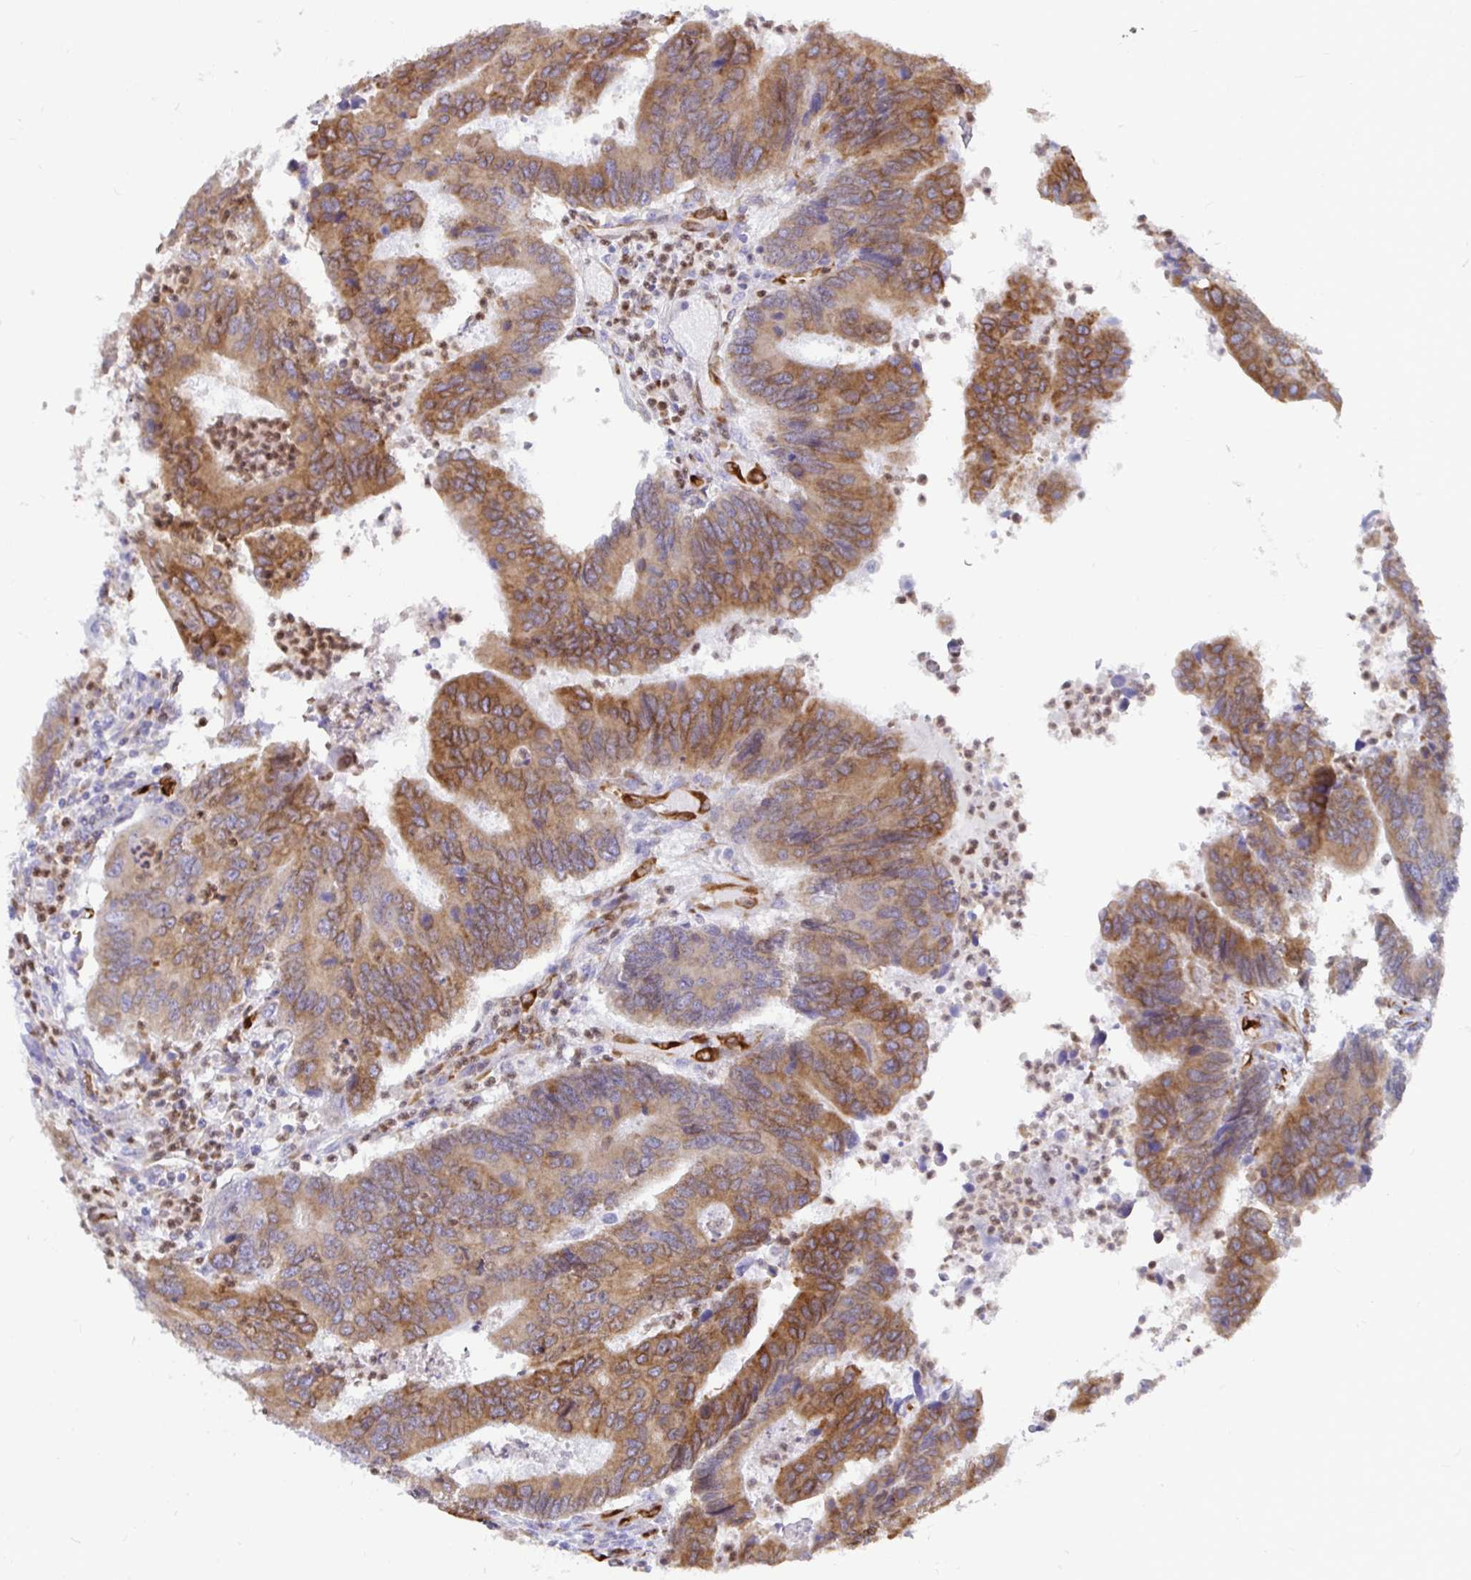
{"staining": {"intensity": "moderate", "quantity": ">75%", "location": "cytoplasmic/membranous"}, "tissue": "colorectal cancer", "cell_type": "Tumor cells", "image_type": "cancer", "snomed": [{"axis": "morphology", "description": "Adenocarcinoma, NOS"}, {"axis": "topography", "description": "Colon"}], "caption": "A histopathology image of human adenocarcinoma (colorectal) stained for a protein exhibits moderate cytoplasmic/membranous brown staining in tumor cells.", "gene": "TP53I11", "patient": {"sex": "female", "age": 67}}